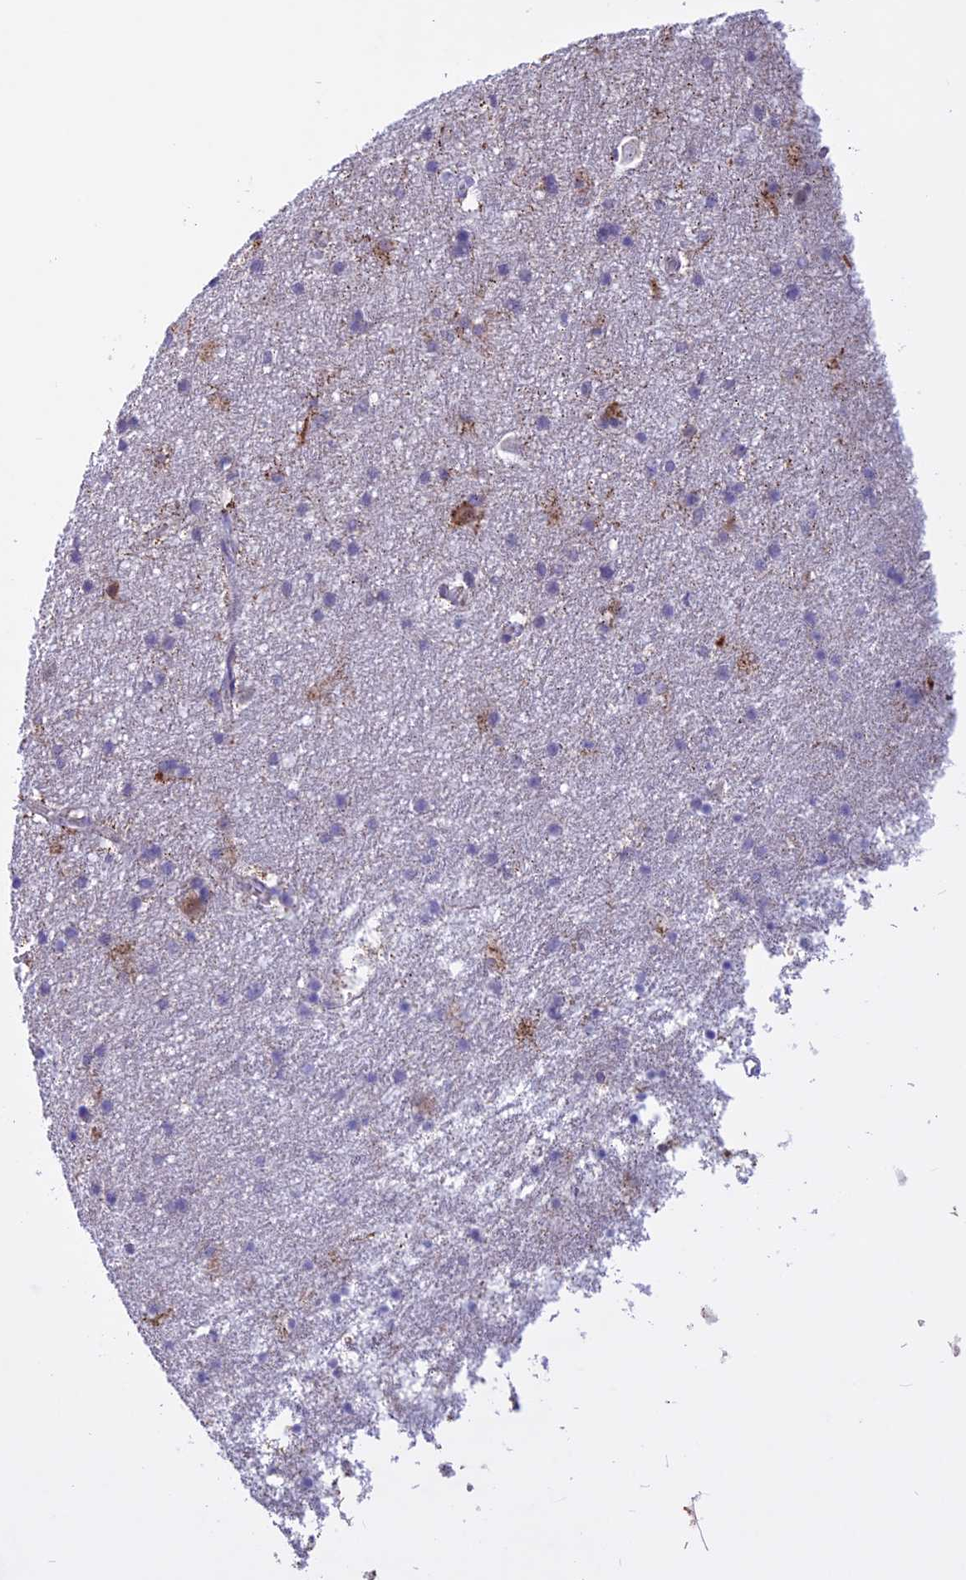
{"staining": {"intensity": "negative", "quantity": "none", "location": "none"}, "tissue": "cerebral cortex", "cell_type": "Endothelial cells", "image_type": "normal", "snomed": [{"axis": "morphology", "description": "Normal tissue, NOS"}, {"axis": "topography", "description": "Cerebral cortex"}], "caption": "This is an IHC histopathology image of normal human cerebral cortex. There is no positivity in endothelial cells.", "gene": "SPHKAP", "patient": {"sex": "male", "age": 54}}